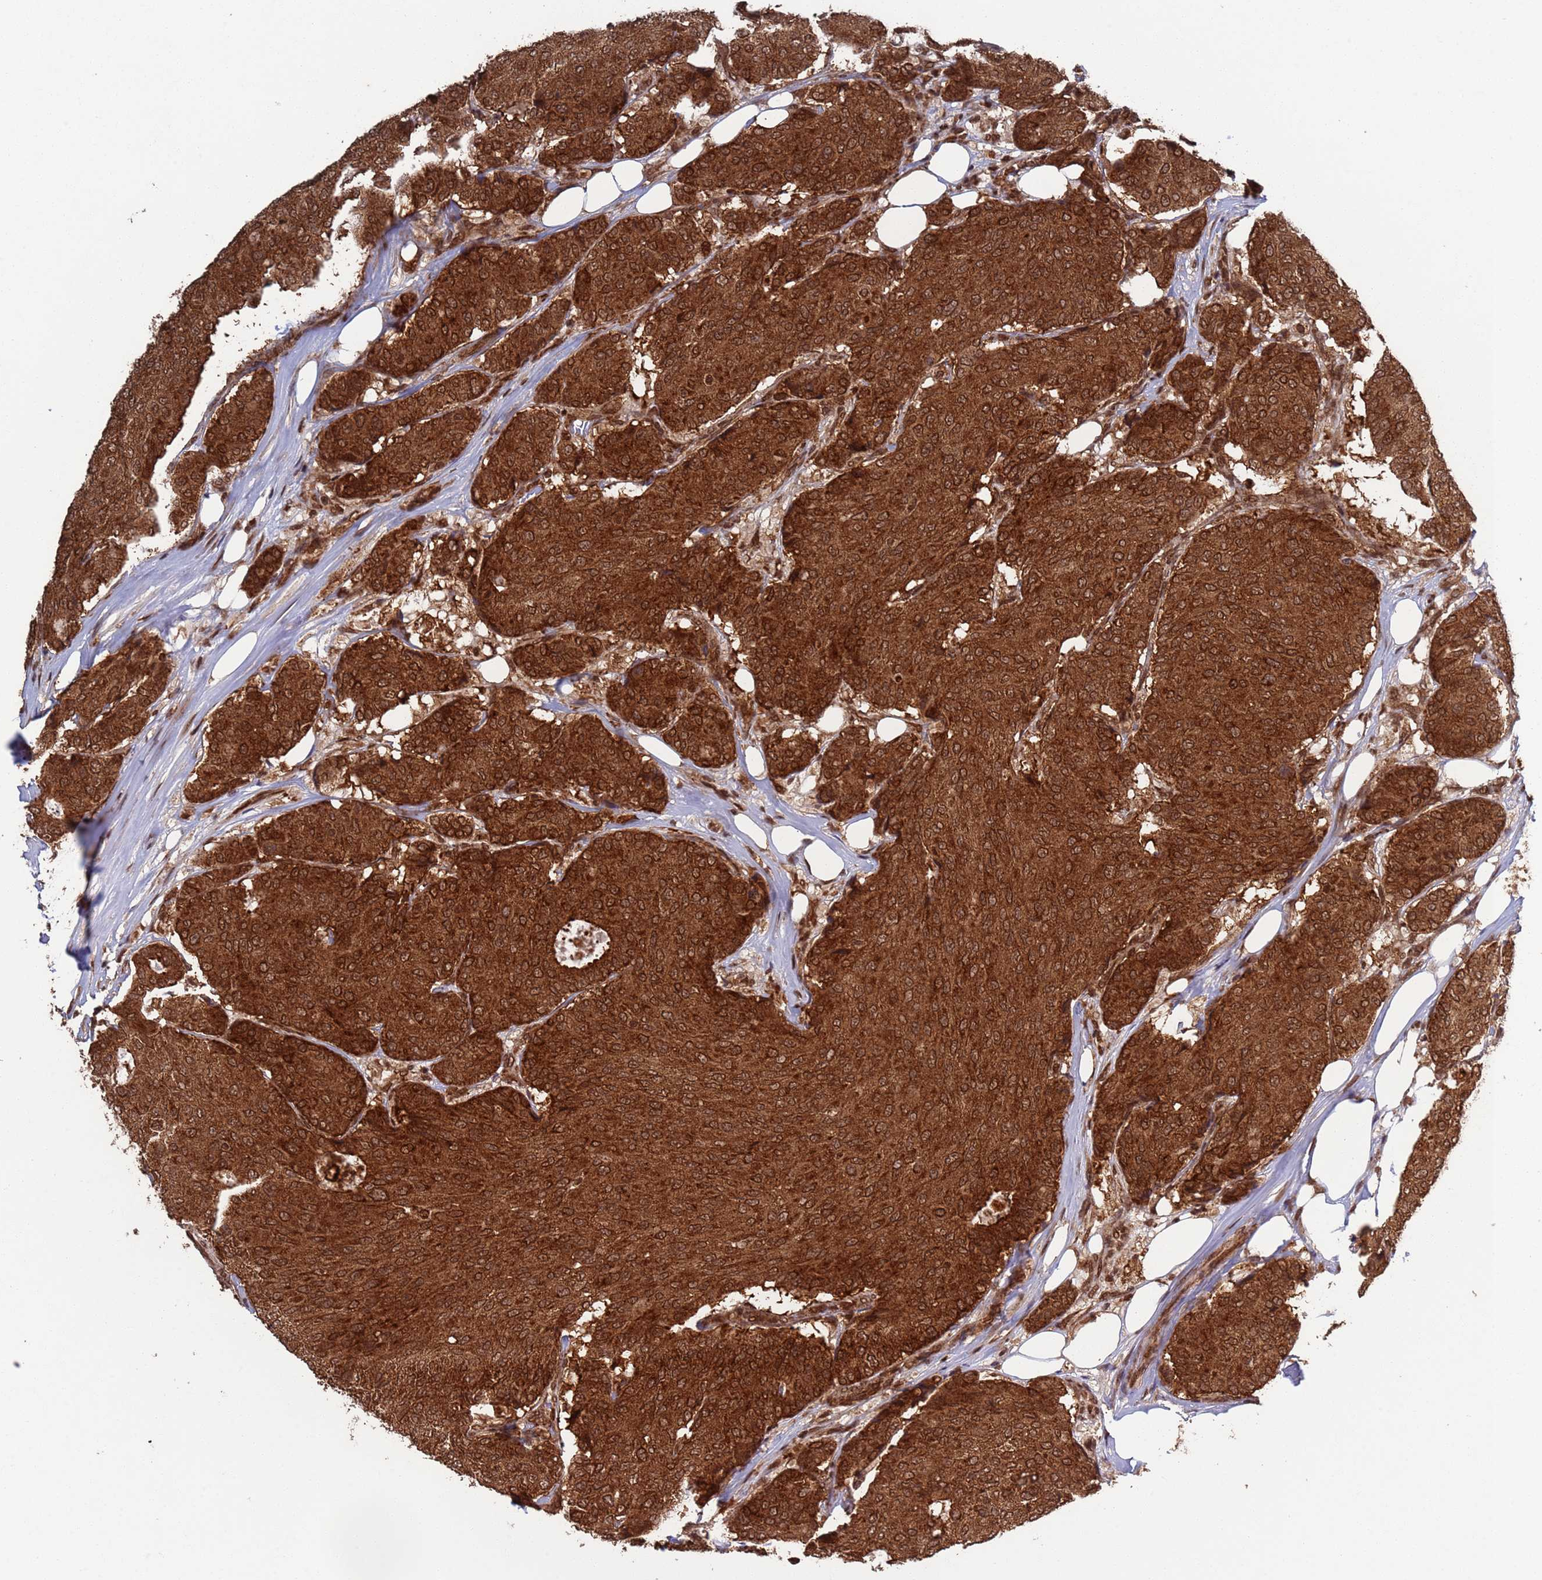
{"staining": {"intensity": "strong", "quantity": ">75%", "location": "cytoplasmic/membranous,nuclear"}, "tissue": "breast cancer", "cell_type": "Tumor cells", "image_type": "cancer", "snomed": [{"axis": "morphology", "description": "Duct carcinoma"}, {"axis": "topography", "description": "Breast"}], "caption": "Tumor cells reveal strong cytoplasmic/membranous and nuclear expression in about >75% of cells in breast cancer (intraductal carcinoma).", "gene": "FUBP3", "patient": {"sex": "female", "age": 75}}